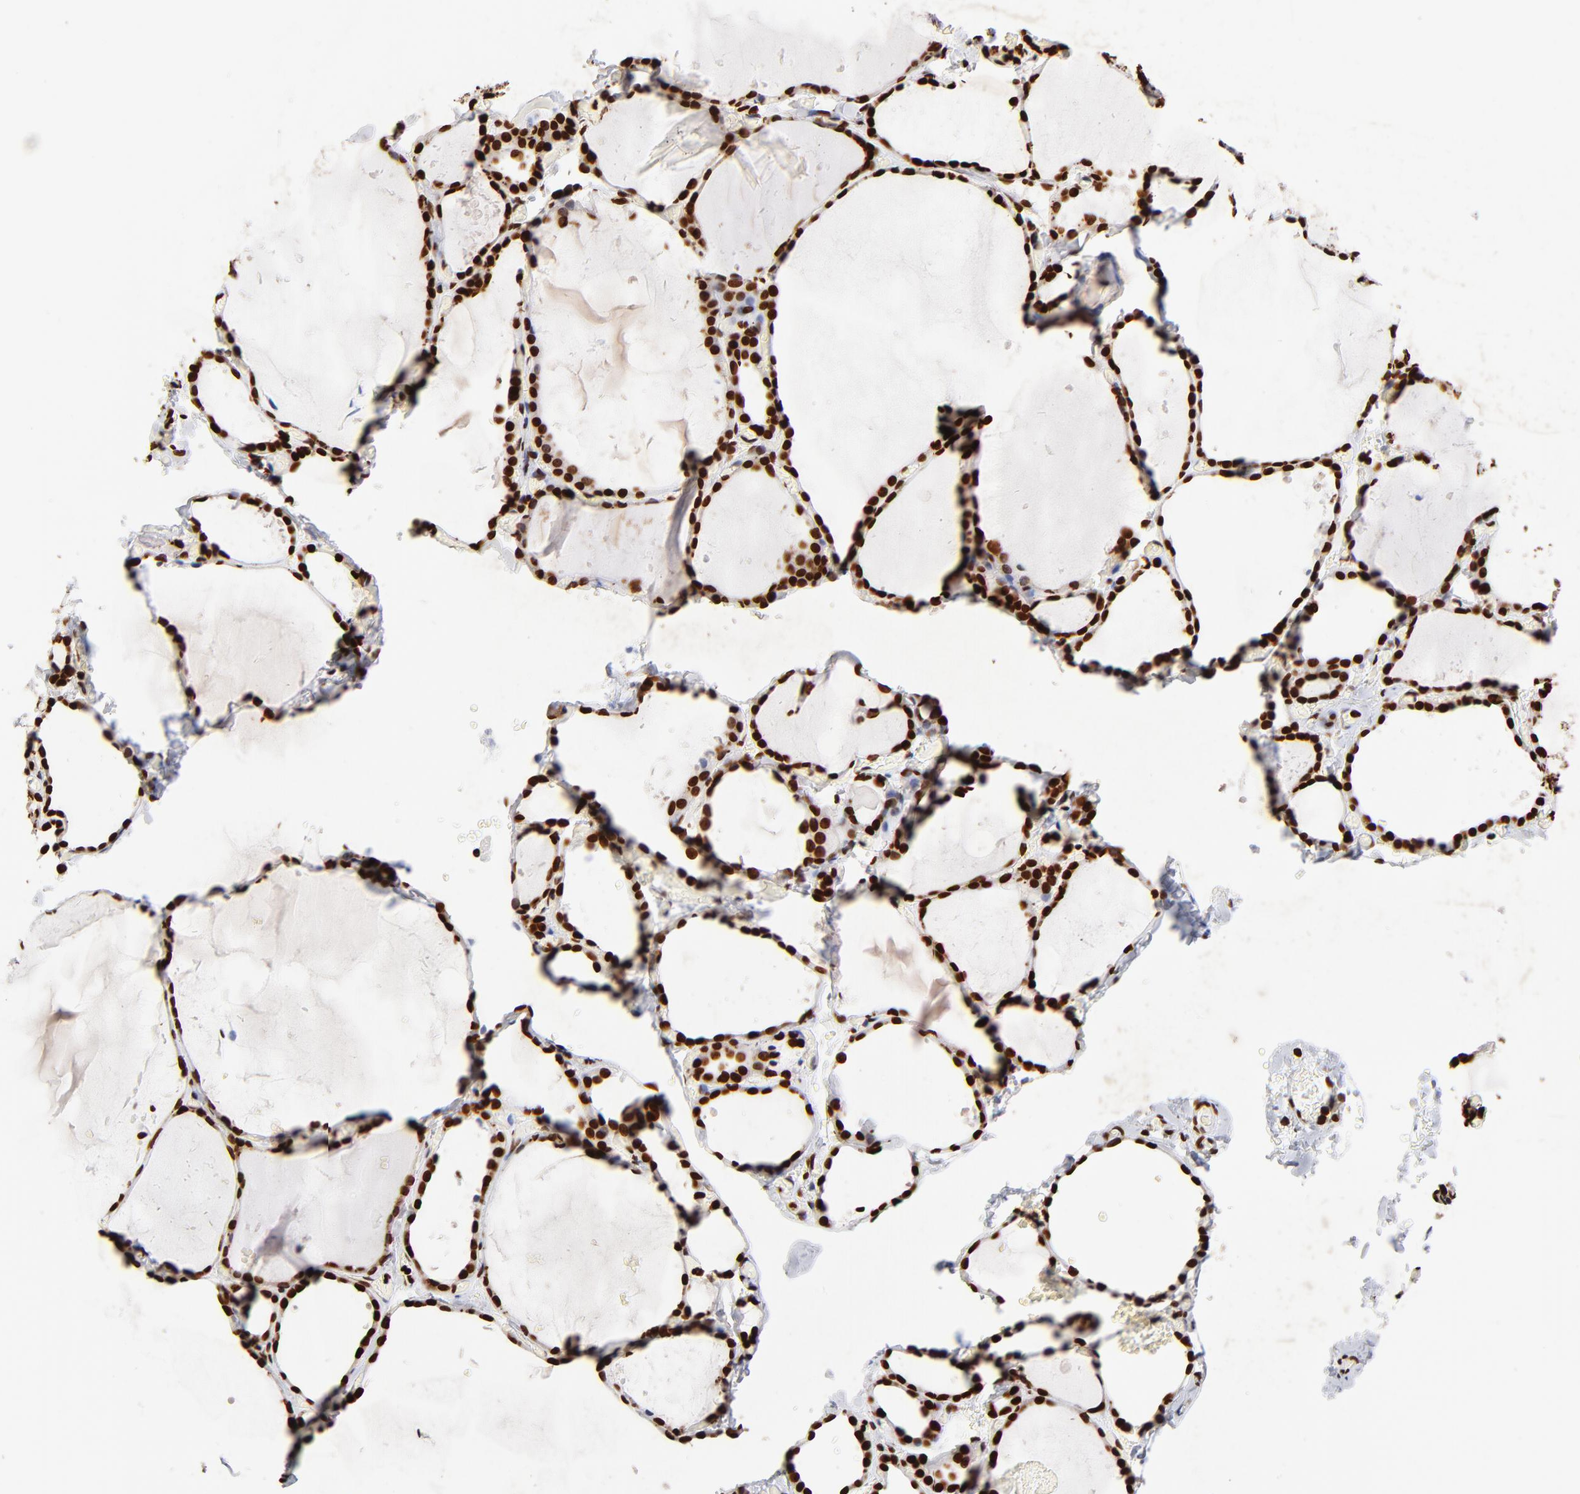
{"staining": {"intensity": "strong", "quantity": ">75%", "location": "nuclear"}, "tissue": "thyroid gland", "cell_type": "Glandular cells", "image_type": "normal", "snomed": [{"axis": "morphology", "description": "Normal tissue, NOS"}, {"axis": "topography", "description": "Thyroid gland"}], "caption": "A photomicrograph of thyroid gland stained for a protein shows strong nuclear brown staining in glandular cells.", "gene": "FBH1", "patient": {"sex": "female", "age": 22}}